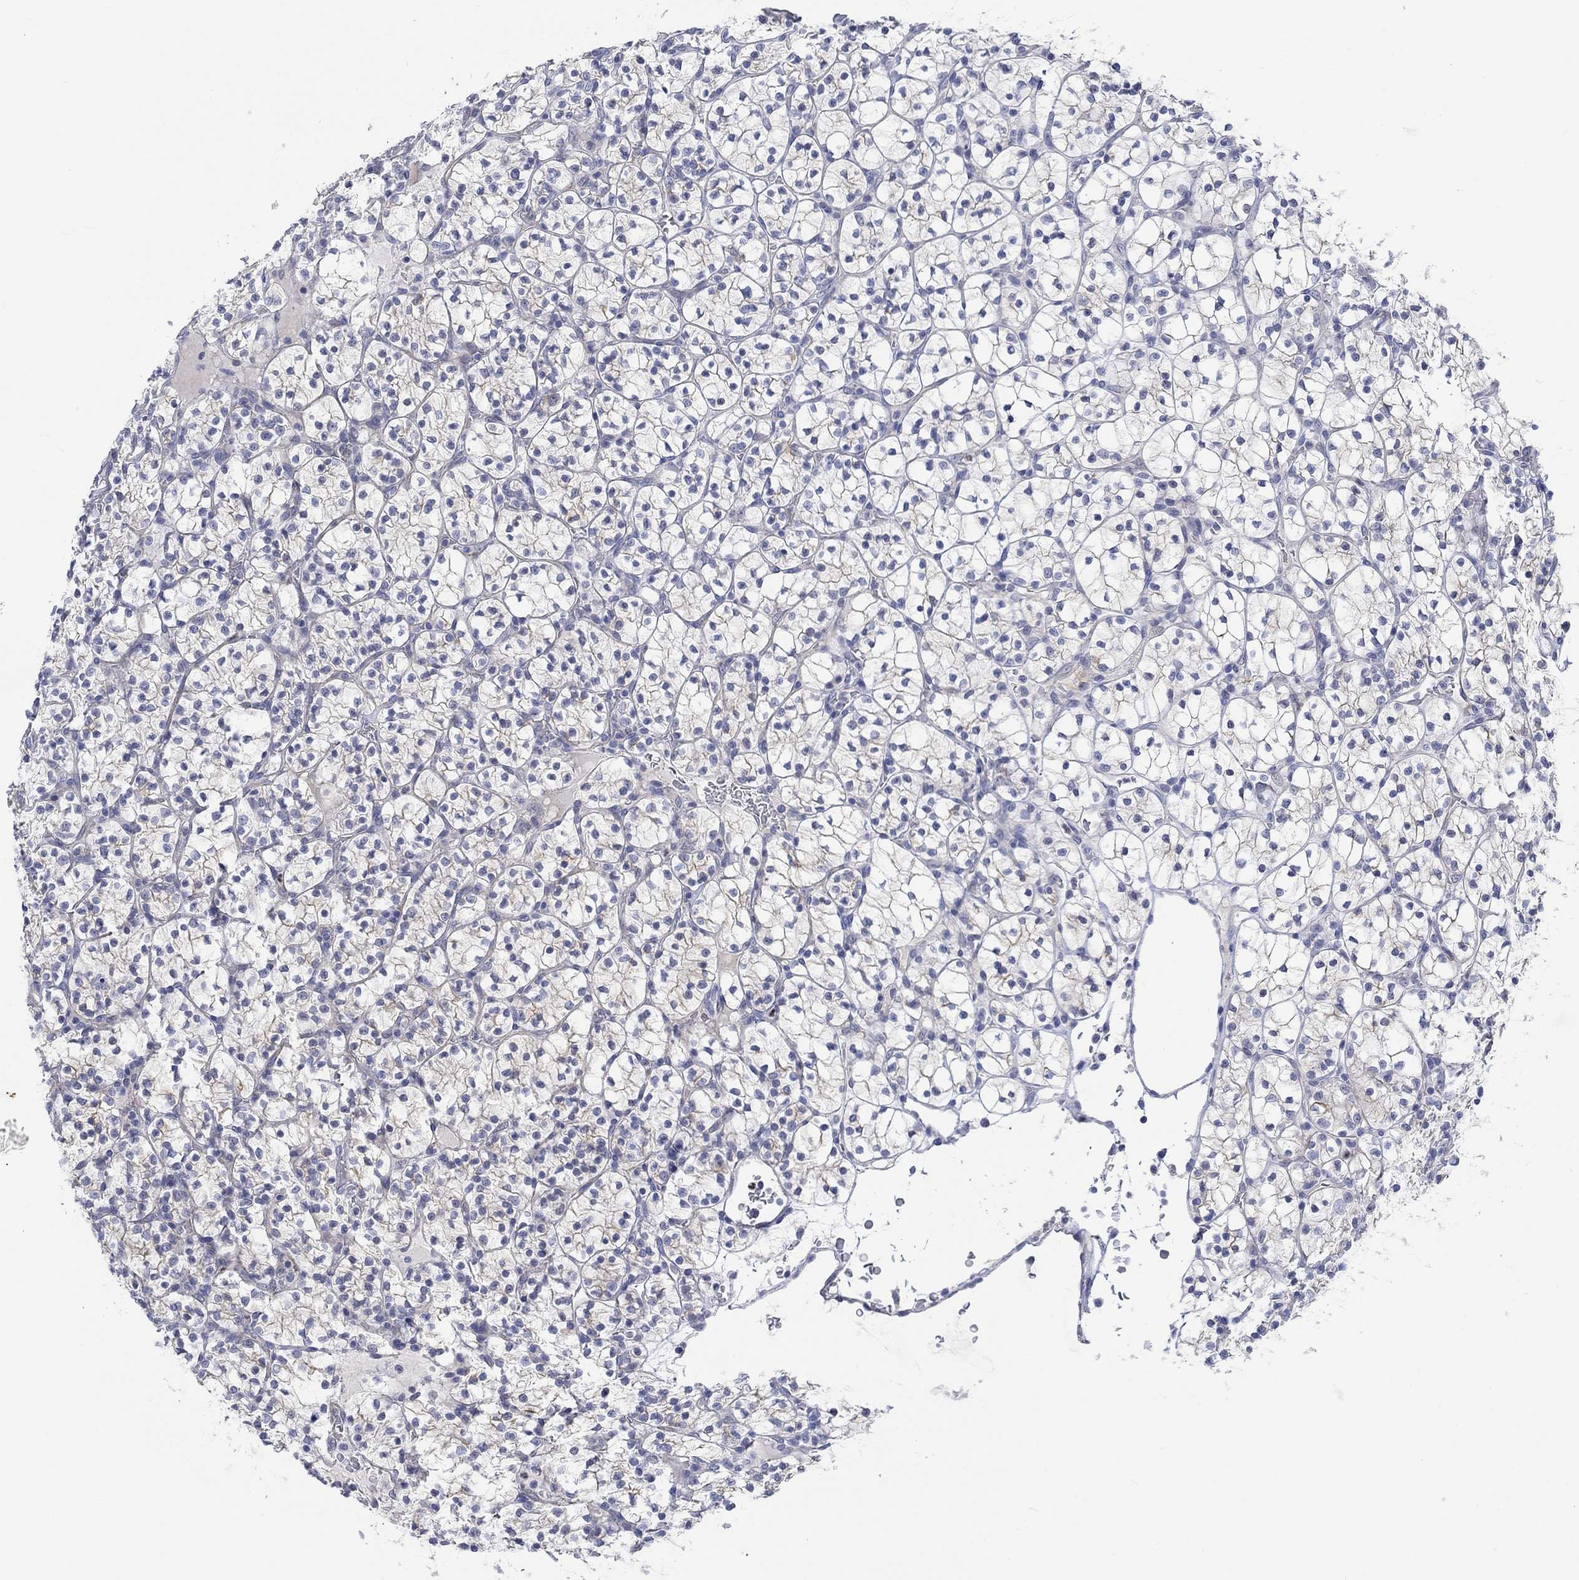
{"staining": {"intensity": "weak", "quantity": "<25%", "location": "cytoplasmic/membranous"}, "tissue": "renal cancer", "cell_type": "Tumor cells", "image_type": "cancer", "snomed": [{"axis": "morphology", "description": "Adenocarcinoma, NOS"}, {"axis": "topography", "description": "Kidney"}], "caption": "Immunohistochemical staining of human renal adenocarcinoma exhibits no significant staining in tumor cells.", "gene": "DLK1", "patient": {"sex": "female", "age": 89}}